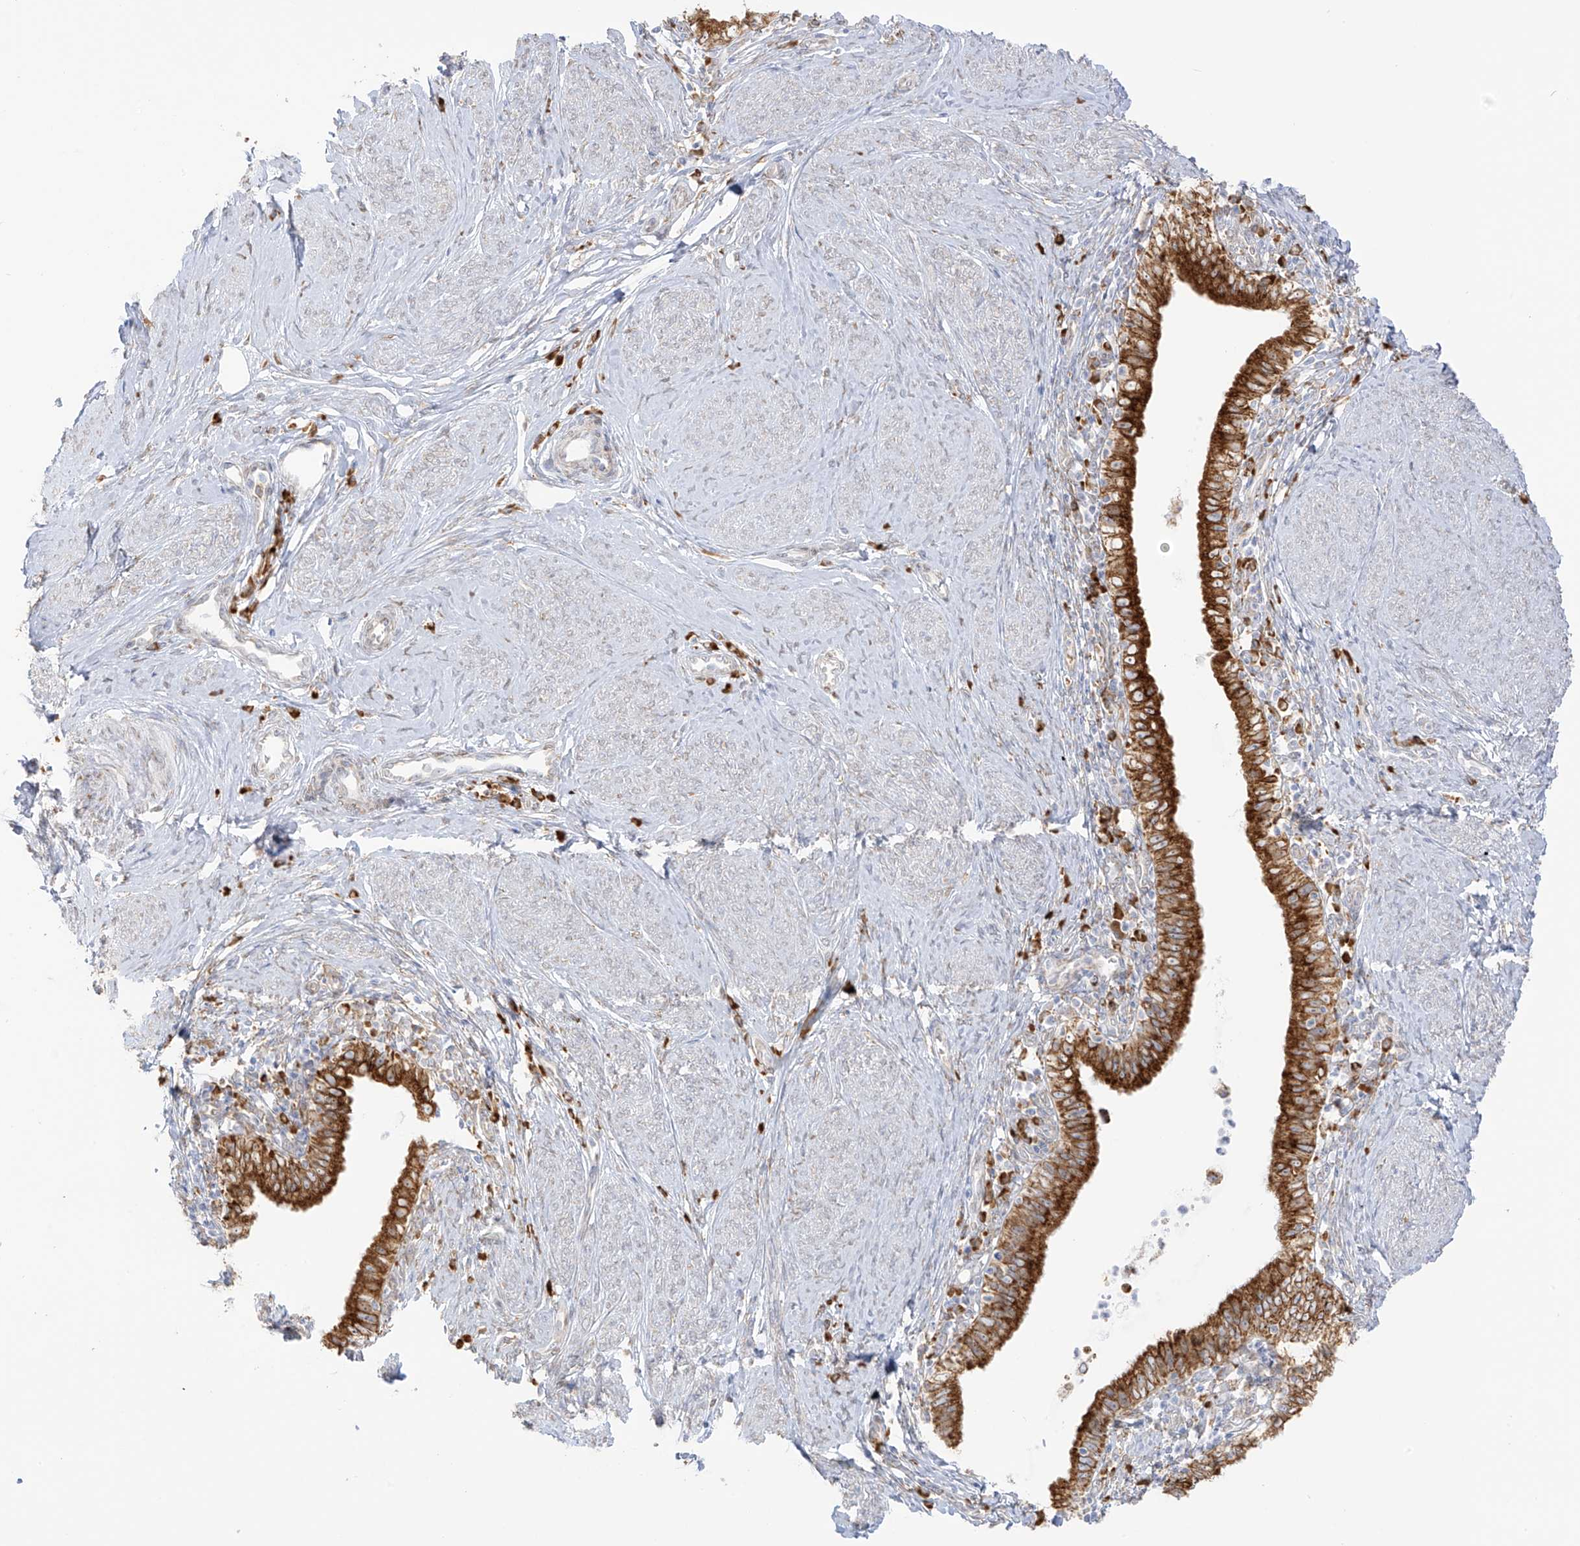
{"staining": {"intensity": "strong", "quantity": ">75%", "location": "cytoplasmic/membranous"}, "tissue": "cervical cancer", "cell_type": "Tumor cells", "image_type": "cancer", "snomed": [{"axis": "morphology", "description": "Adenocarcinoma, NOS"}, {"axis": "topography", "description": "Cervix"}], "caption": "Cervical cancer stained for a protein (brown) demonstrates strong cytoplasmic/membranous positive staining in approximately >75% of tumor cells.", "gene": "LRRC59", "patient": {"sex": "female", "age": 36}}